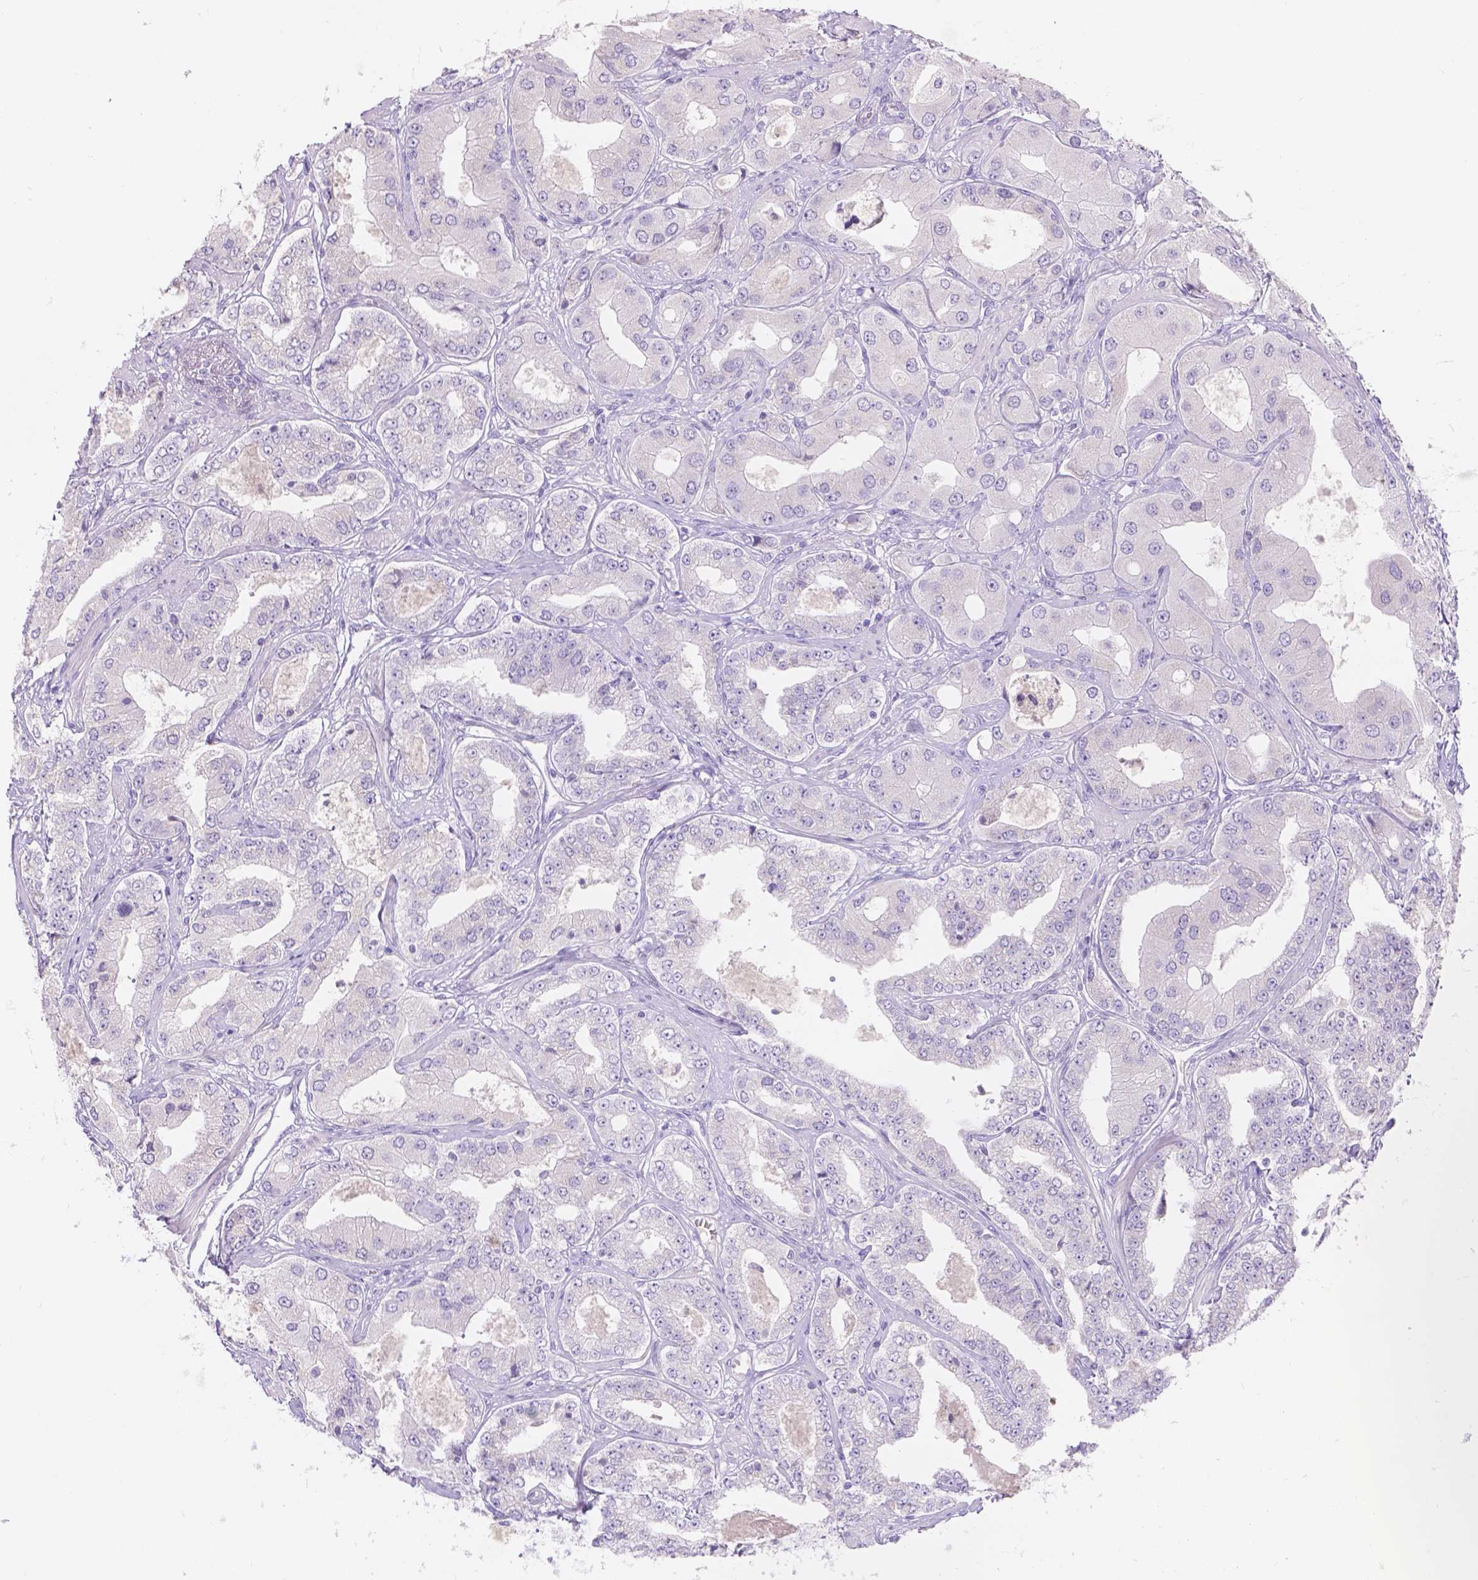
{"staining": {"intensity": "negative", "quantity": "none", "location": "none"}, "tissue": "prostate cancer", "cell_type": "Tumor cells", "image_type": "cancer", "snomed": [{"axis": "morphology", "description": "Adenocarcinoma, Low grade"}, {"axis": "topography", "description": "Prostate"}], "caption": "High magnification brightfield microscopy of adenocarcinoma (low-grade) (prostate) stained with DAB (3,3'-diaminobenzidine) (brown) and counterstained with hematoxylin (blue): tumor cells show no significant expression.", "gene": "HTN3", "patient": {"sex": "male", "age": 60}}